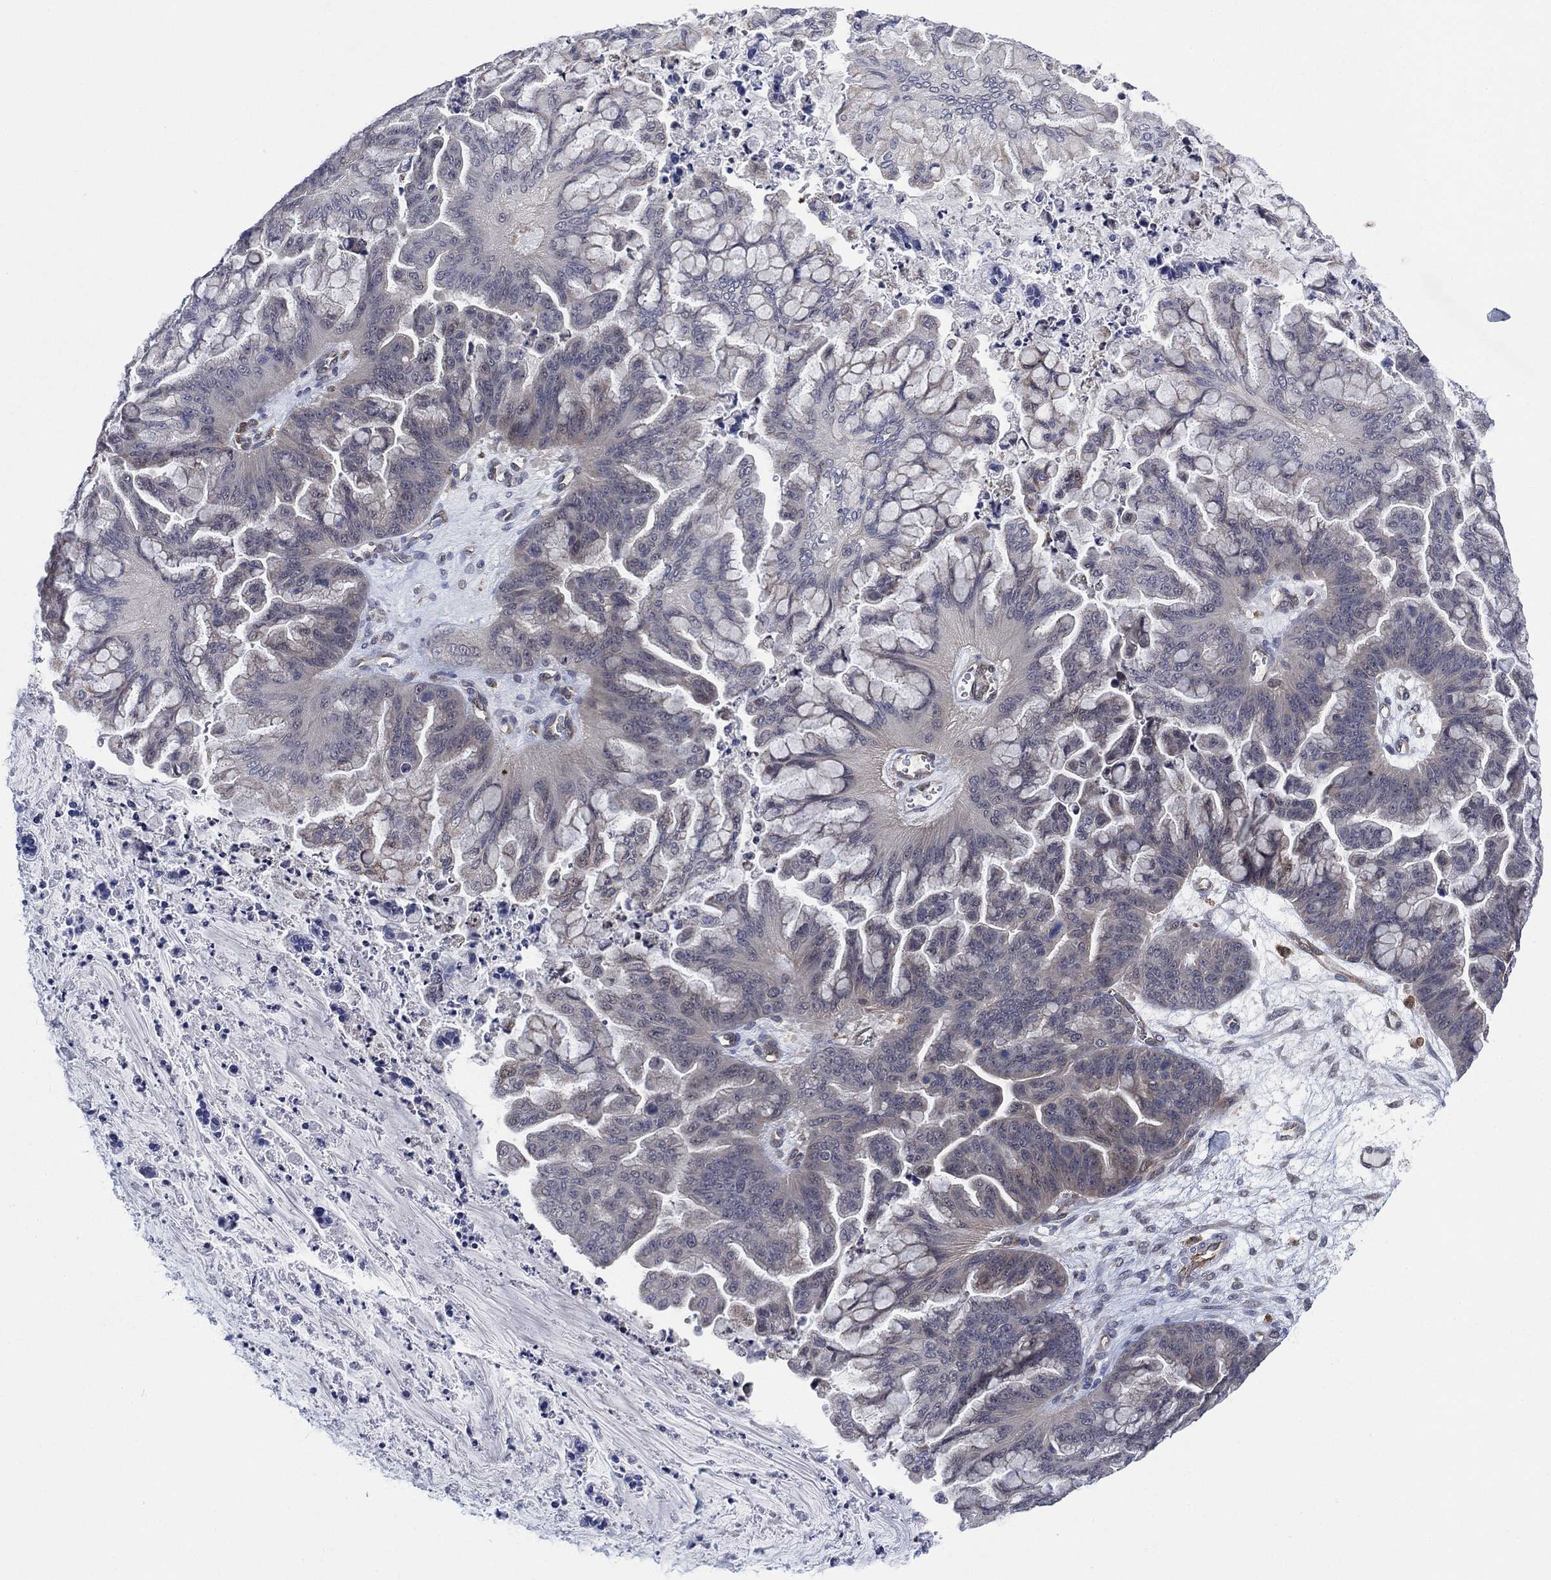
{"staining": {"intensity": "negative", "quantity": "none", "location": "none"}, "tissue": "ovarian cancer", "cell_type": "Tumor cells", "image_type": "cancer", "snomed": [{"axis": "morphology", "description": "Cystadenocarcinoma, mucinous, NOS"}, {"axis": "topography", "description": "Ovary"}], "caption": "Mucinous cystadenocarcinoma (ovarian) was stained to show a protein in brown. There is no significant expression in tumor cells.", "gene": "FES", "patient": {"sex": "female", "age": 67}}